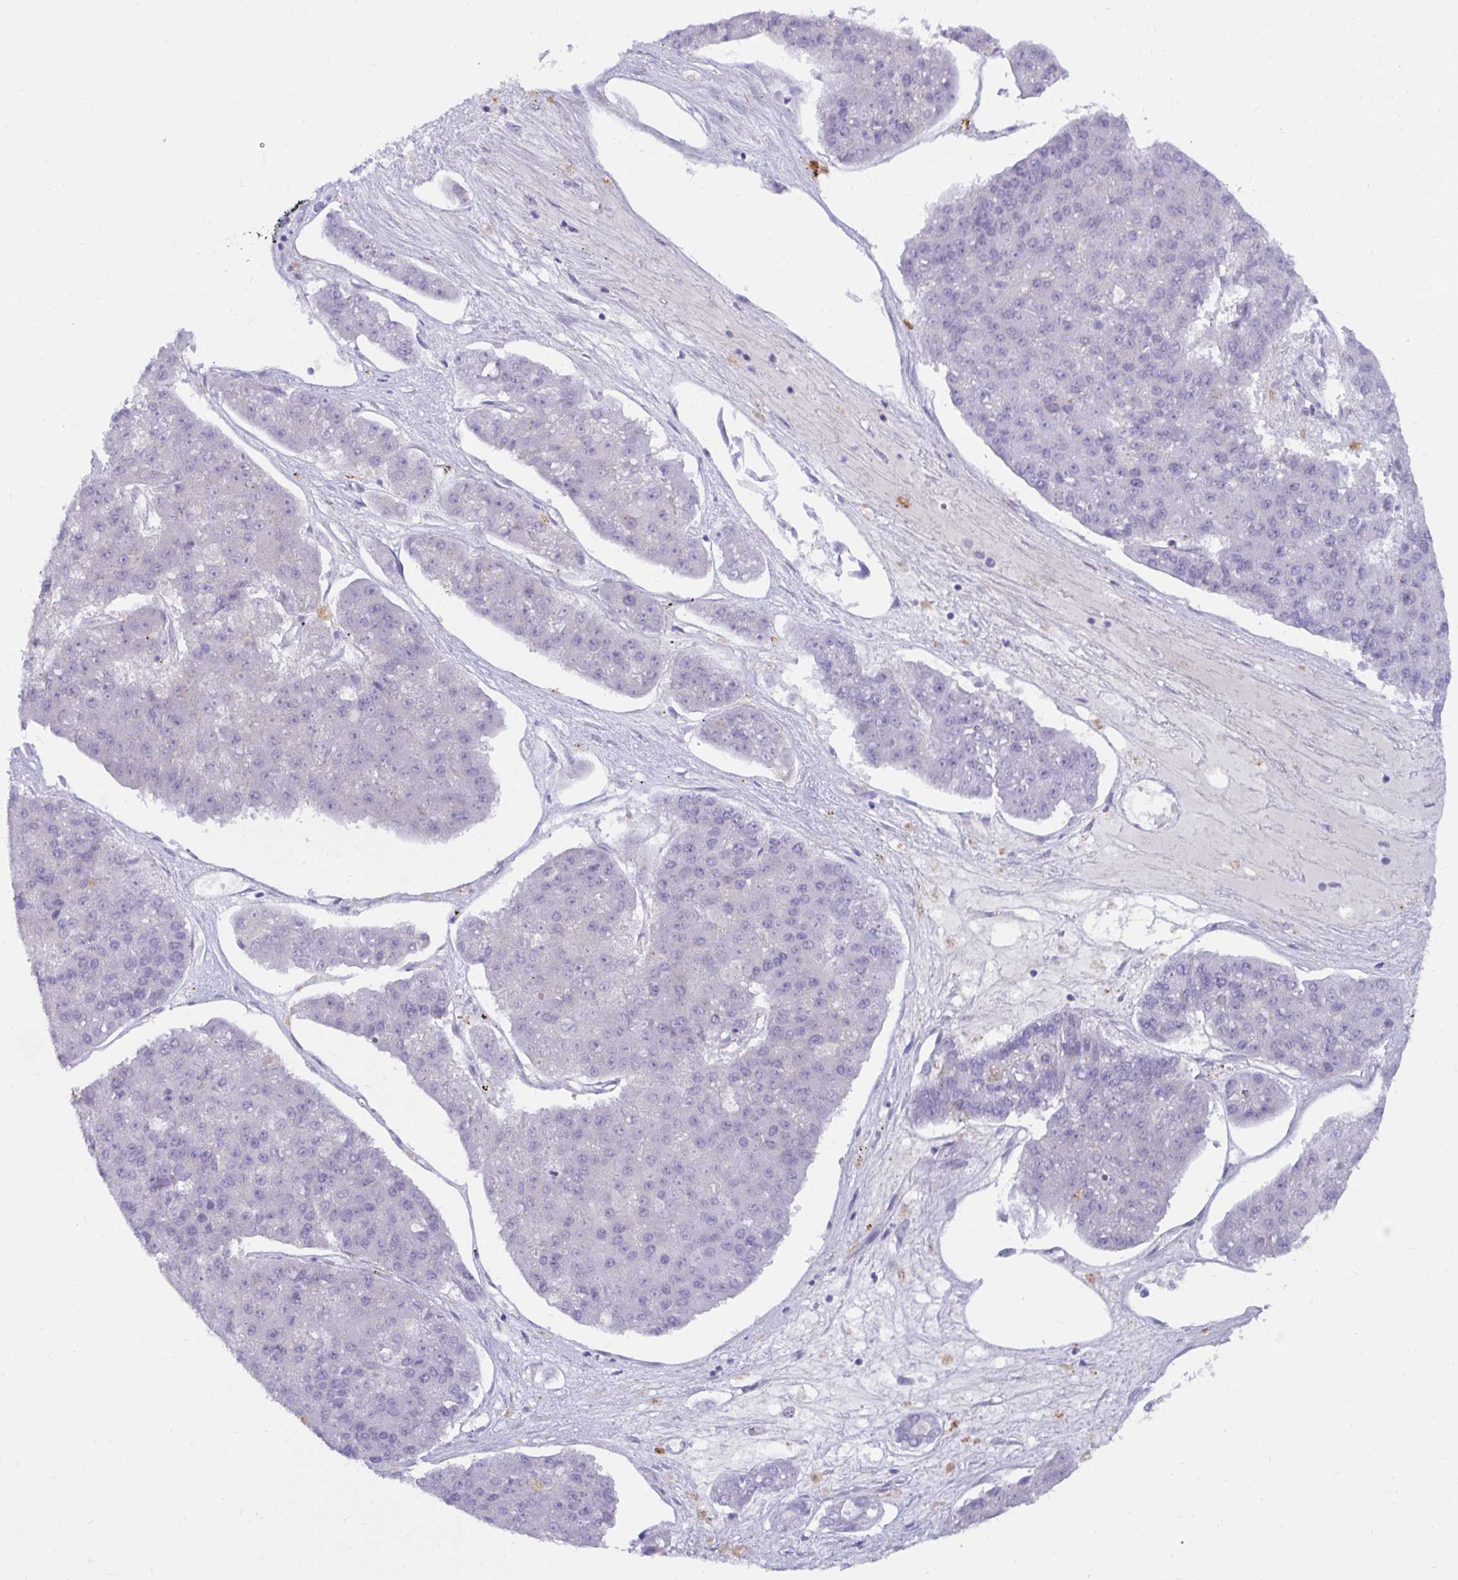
{"staining": {"intensity": "negative", "quantity": "none", "location": "none"}, "tissue": "pancreatic cancer", "cell_type": "Tumor cells", "image_type": "cancer", "snomed": [{"axis": "morphology", "description": "Adenocarcinoma, NOS"}, {"axis": "topography", "description": "Pancreas"}], "caption": "Immunohistochemical staining of human pancreatic adenocarcinoma exhibits no significant positivity in tumor cells. The staining was performed using DAB (3,3'-diaminobenzidine) to visualize the protein expression in brown, while the nuclei were stained in blue with hematoxylin (Magnification: 20x).", "gene": "FAM219B", "patient": {"sex": "male", "age": 50}}